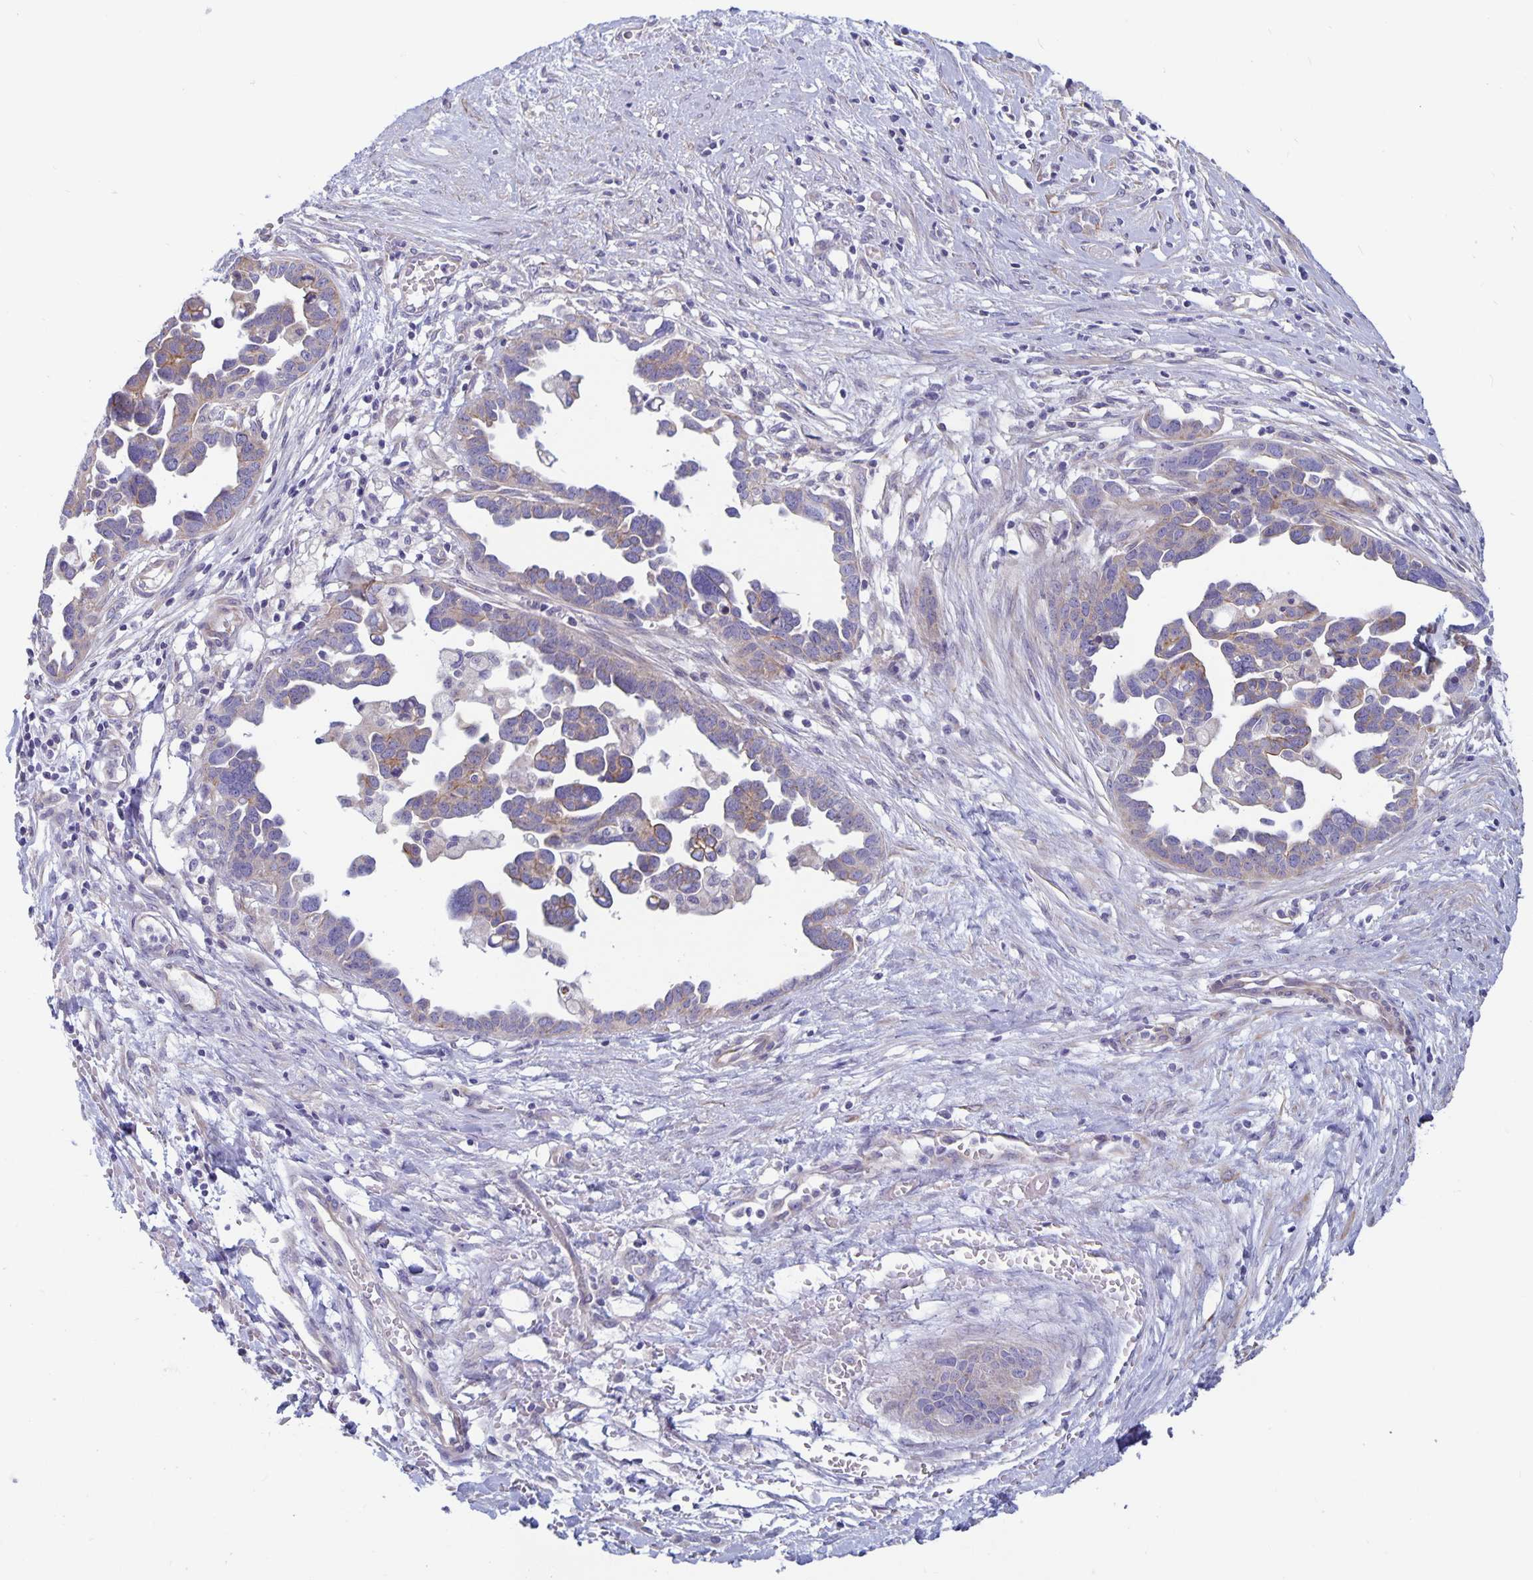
{"staining": {"intensity": "weak", "quantity": "25%-75%", "location": "cytoplasmic/membranous"}, "tissue": "ovarian cancer", "cell_type": "Tumor cells", "image_type": "cancer", "snomed": [{"axis": "morphology", "description": "Cystadenocarcinoma, serous, NOS"}, {"axis": "topography", "description": "Ovary"}], "caption": "Brown immunohistochemical staining in ovarian serous cystadenocarcinoma displays weak cytoplasmic/membranous expression in about 25%-75% of tumor cells.", "gene": "PLCB3", "patient": {"sex": "female", "age": 54}}